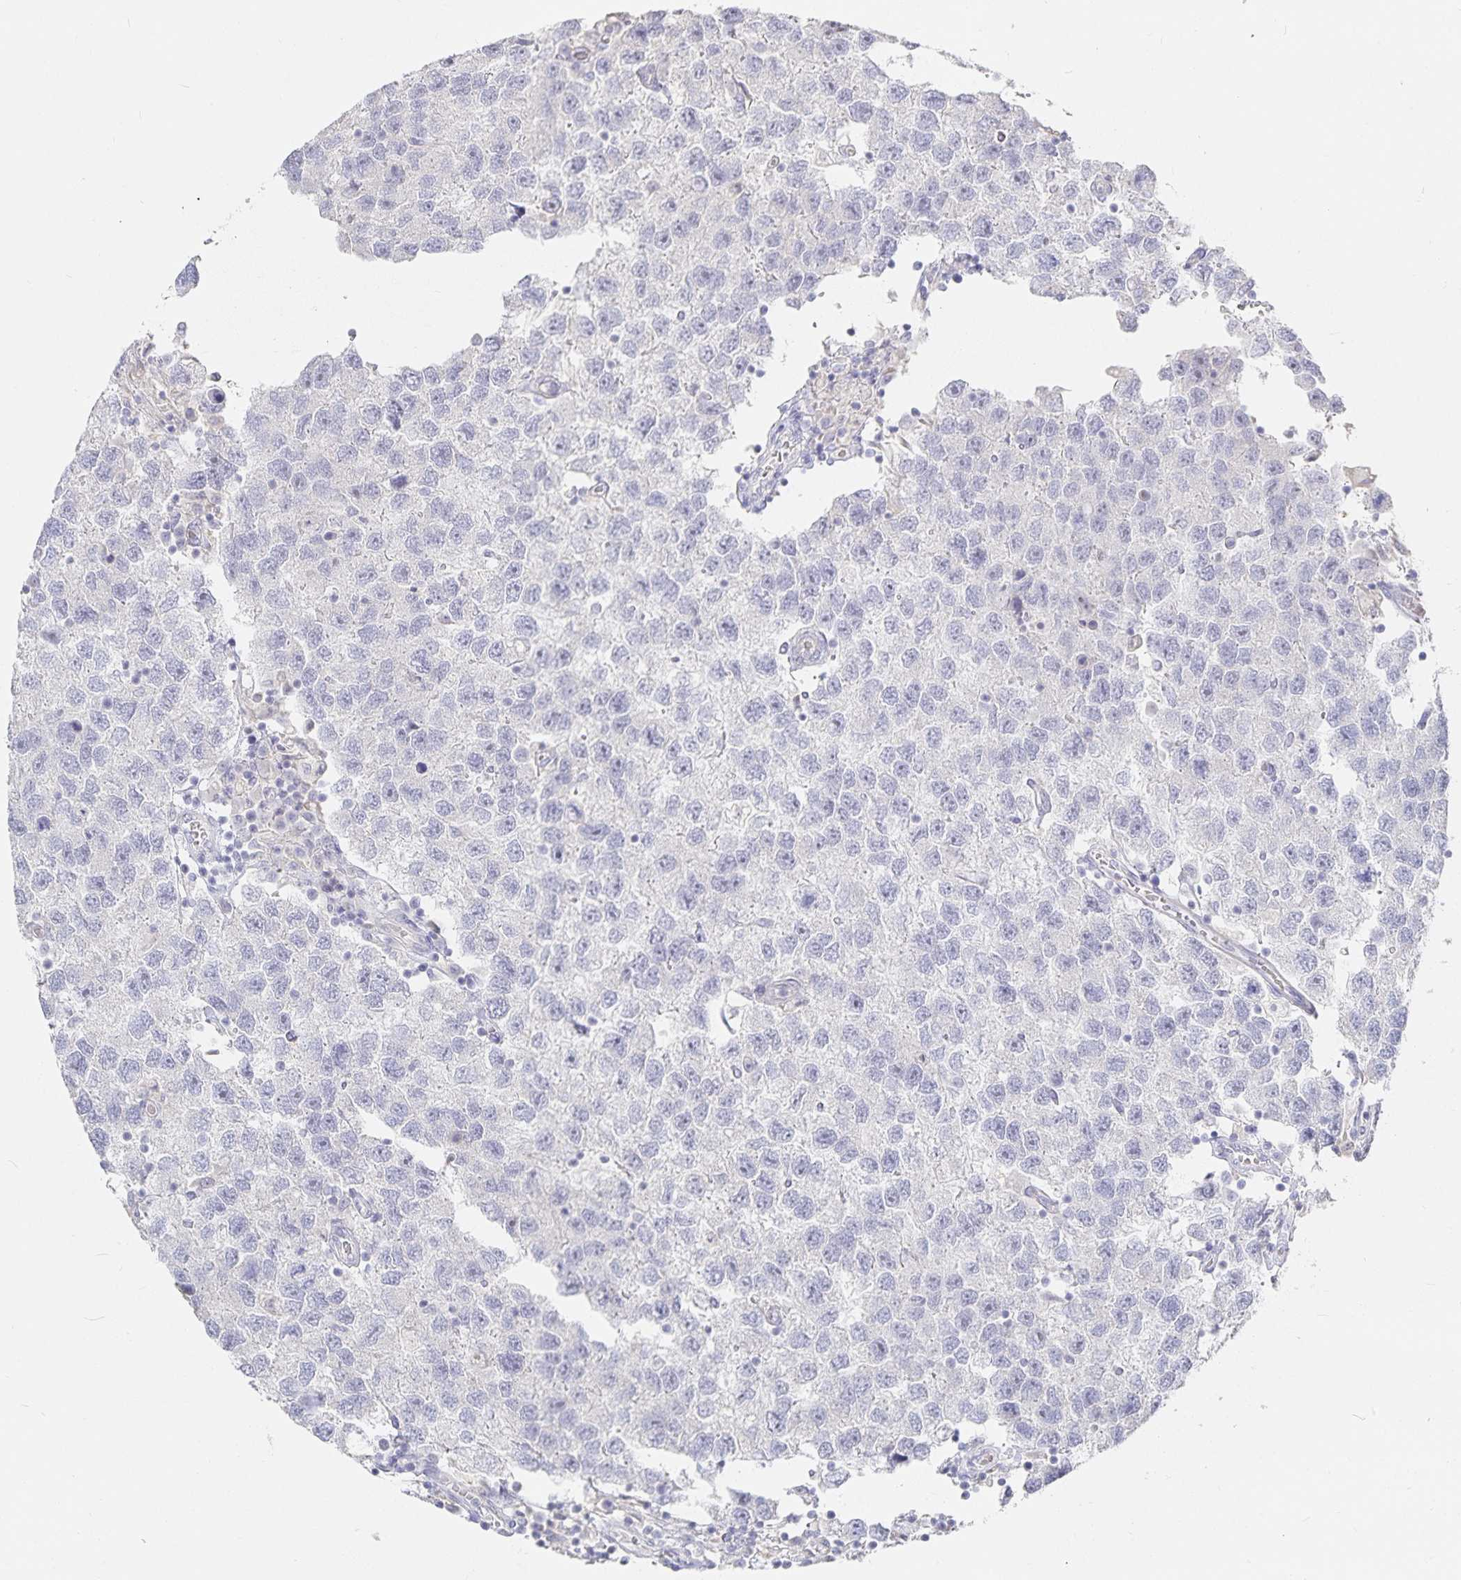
{"staining": {"intensity": "negative", "quantity": "none", "location": "none"}, "tissue": "testis cancer", "cell_type": "Tumor cells", "image_type": "cancer", "snomed": [{"axis": "morphology", "description": "Seminoma, NOS"}, {"axis": "topography", "description": "Testis"}], "caption": "A micrograph of human testis cancer (seminoma) is negative for staining in tumor cells. (IHC, brightfield microscopy, high magnification).", "gene": "DNAH9", "patient": {"sex": "male", "age": 26}}